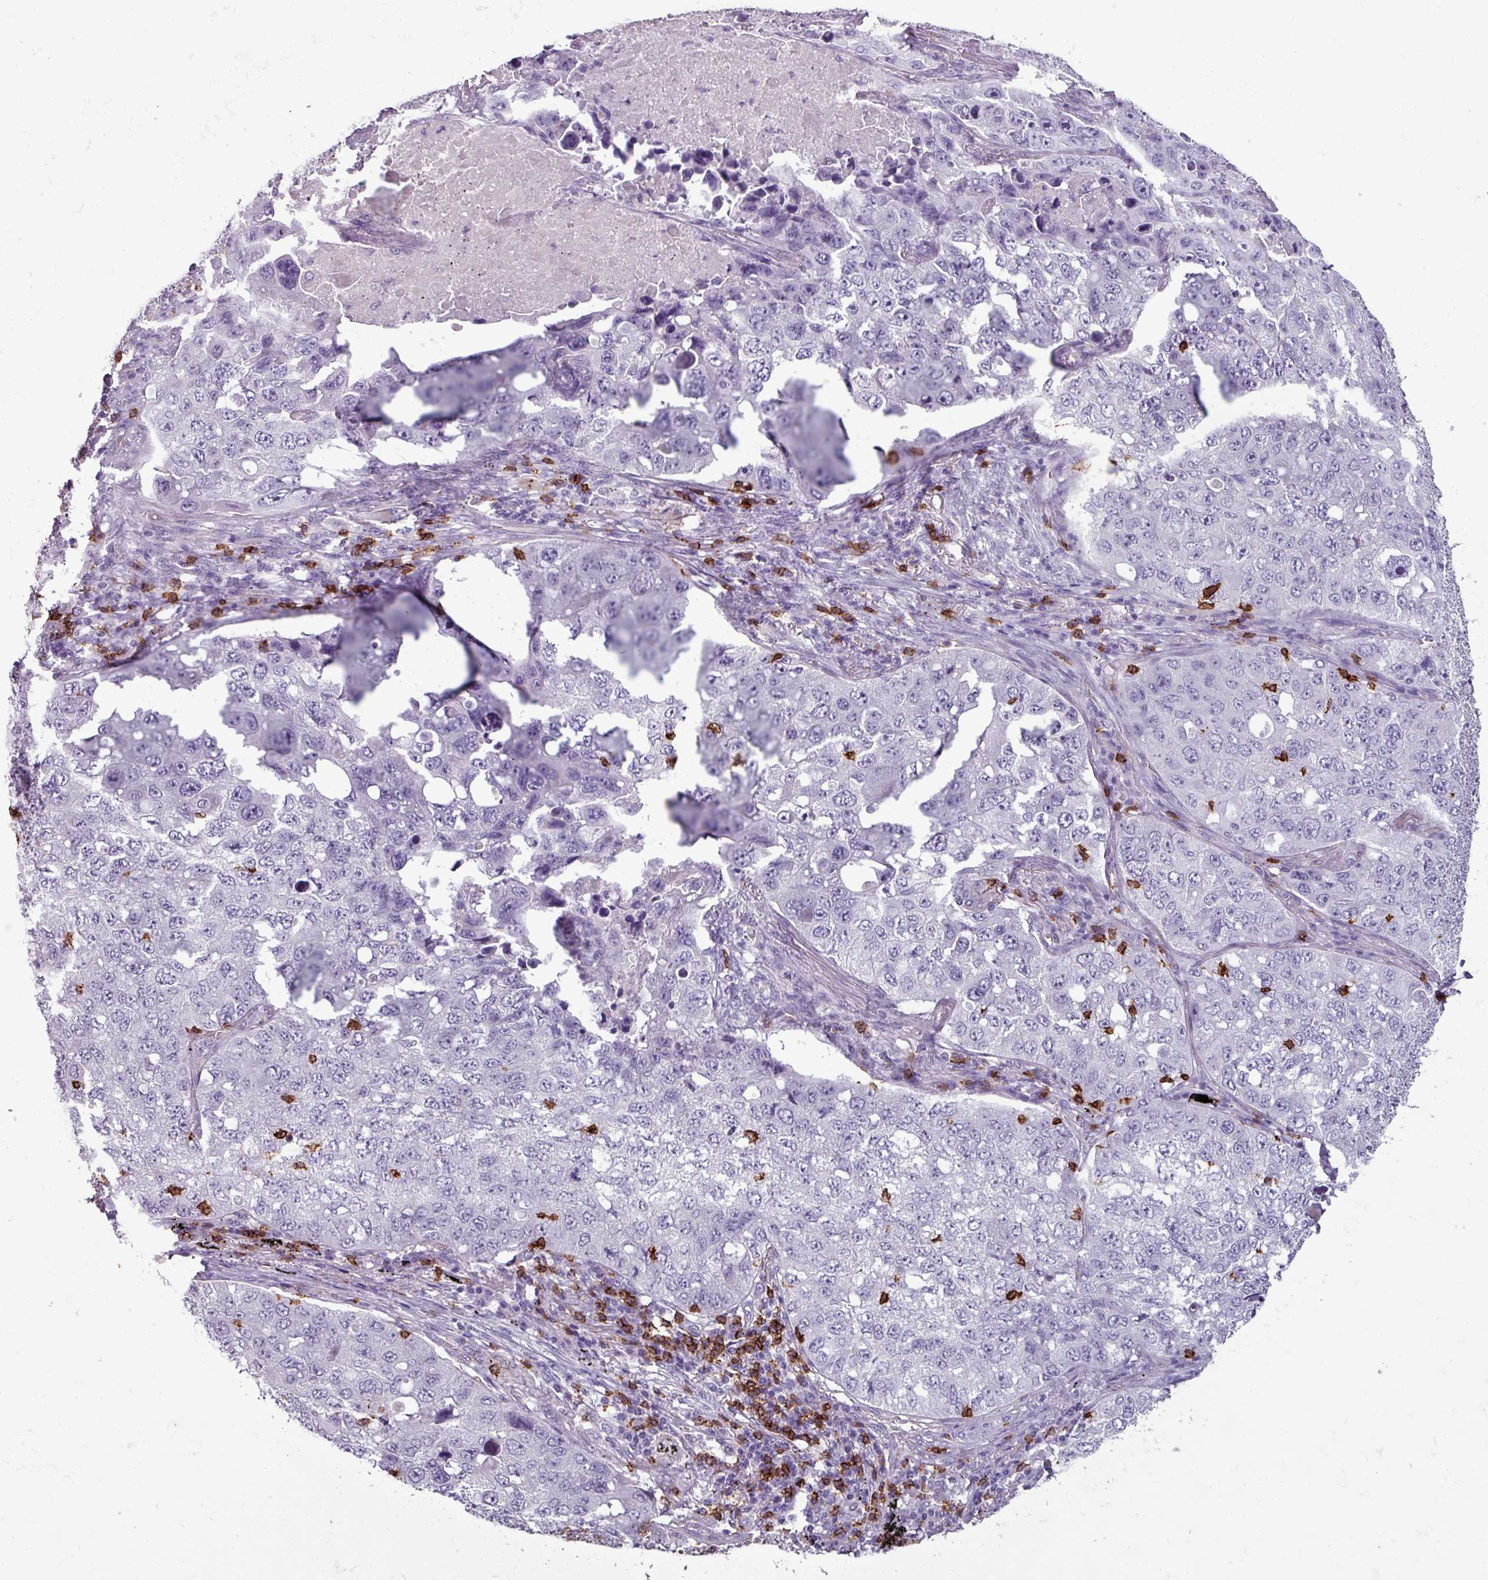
{"staining": {"intensity": "negative", "quantity": "none", "location": "none"}, "tissue": "lung cancer", "cell_type": "Tumor cells", "image_type": "cancer", "snomed": [{"axis": "morphology", "description": "Squamous cell carcinoma, NOS"}, {"axis": "topography", "description": "Lung"}], "caption": "Squamous cell carcinoma (lung) was stained to show a protein in brown. There is no significant expression in tumor cells.", "gene": "CD8A", "patient": {"sex": "male", "age": 60}}